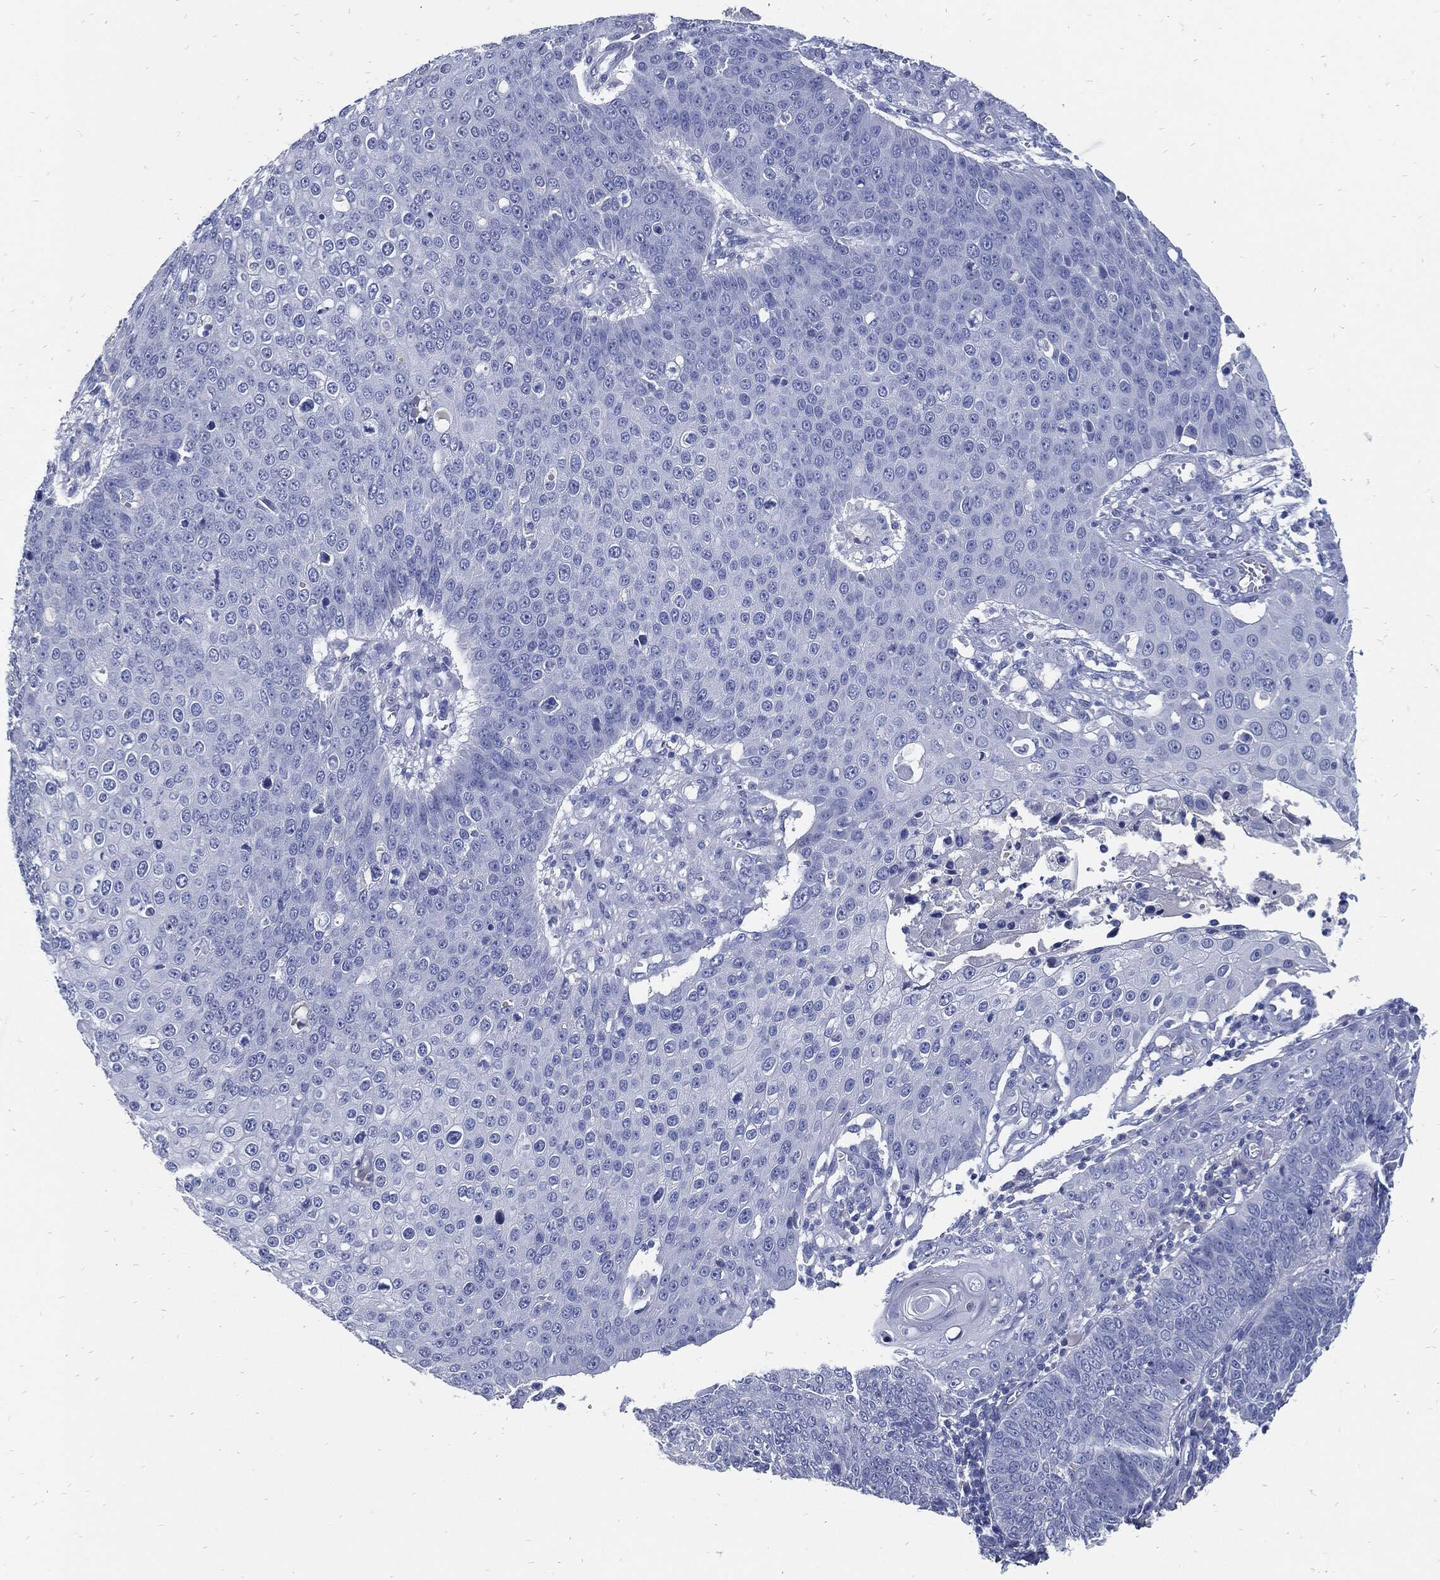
{"staining": {"intensity": "negative", "quantity": "none", "location": "none"}, "tissue": "skin cancer", "cell_type": "Tumor cells", "image_type": "cancer", "snomed": [{"axis": "morphology", "description": "Squamous cell carcinoma, NOS"}, {"axis": "topography", "description": "Skin"}], "caption": "DAB (3,3'-diaminobenzidine) immunohistochemical staining of human skin cancer (squamous cell carcinoma) displays no significant expression in tumor cells.", "gene": "FABP4", "patient": {"sex": "male", "age": 71}}